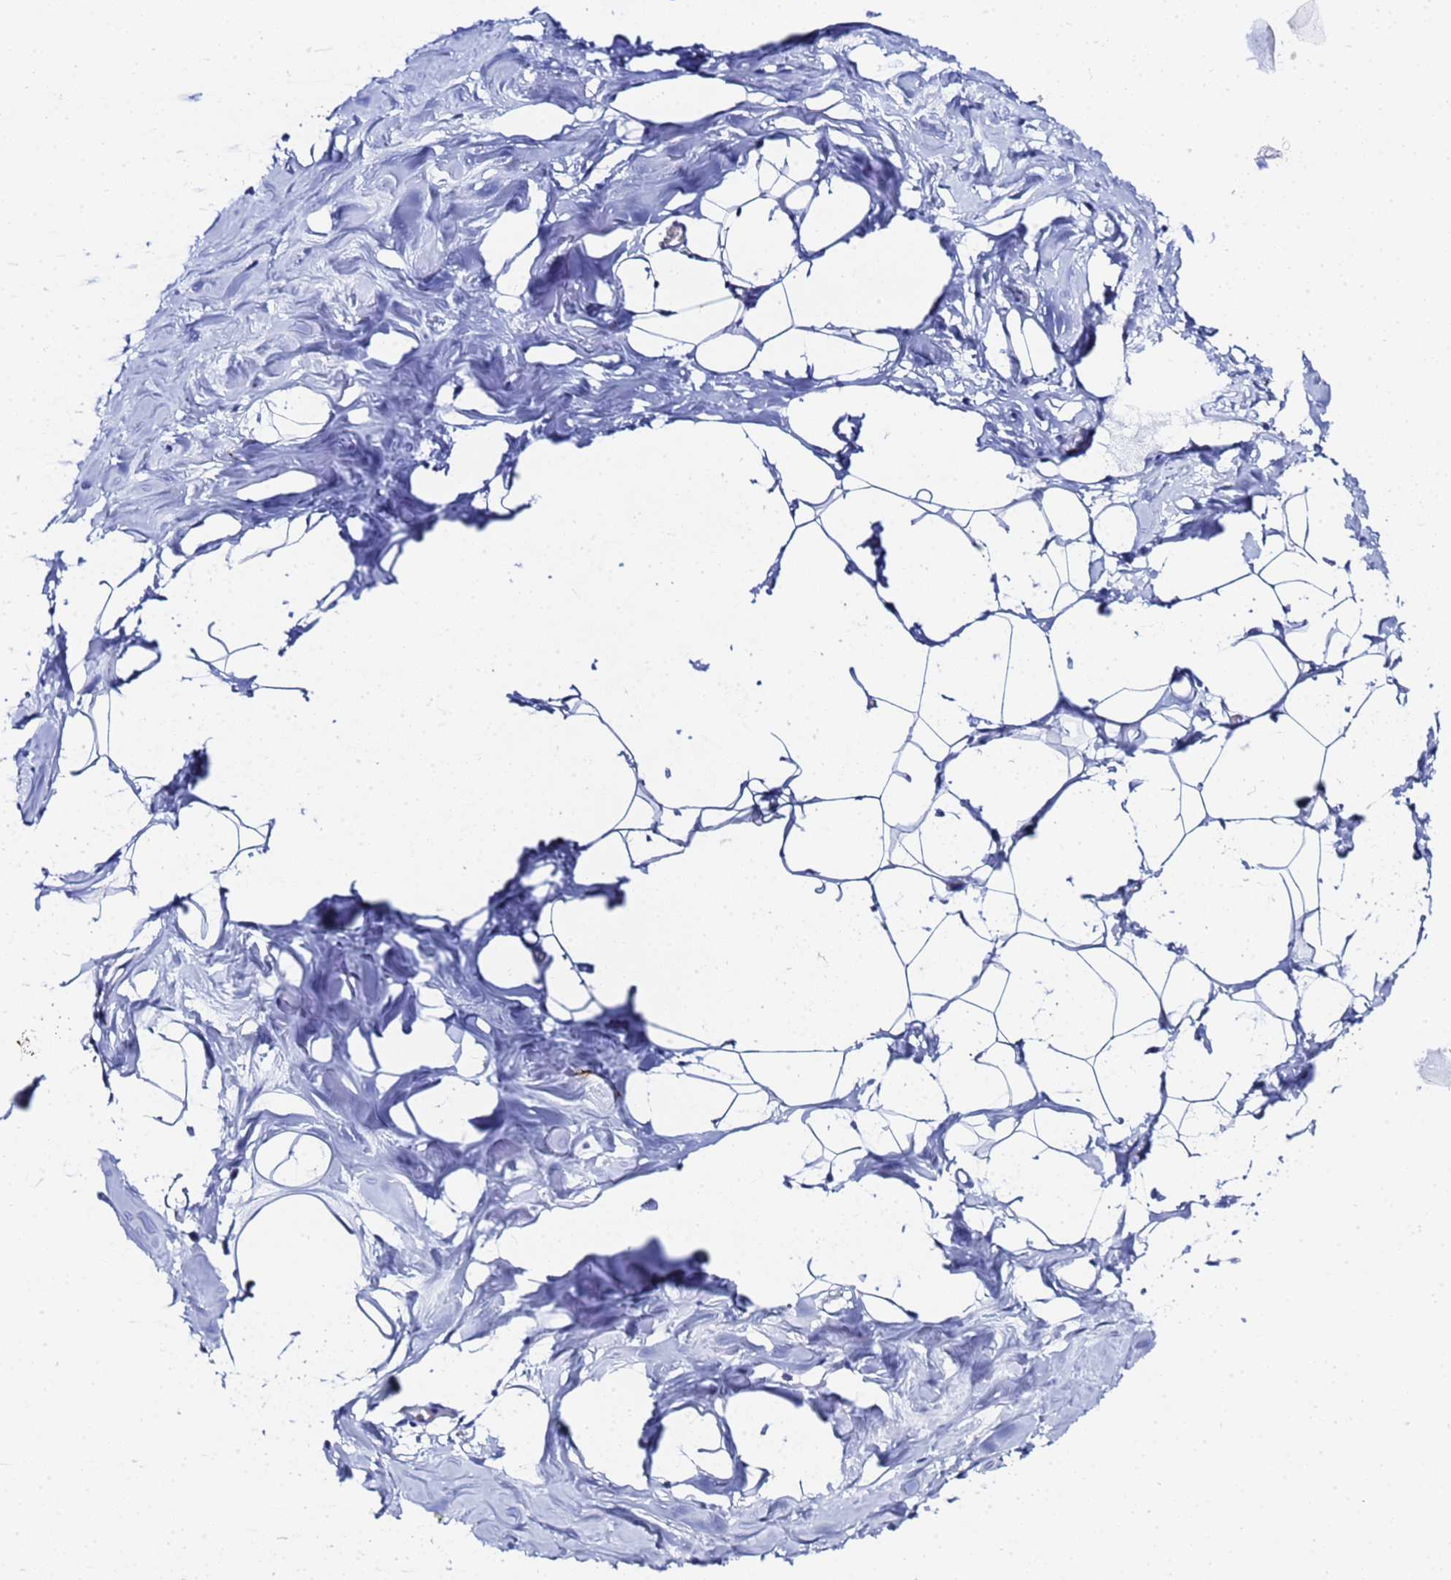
{"staining": {"intensity": "negative", "quantity": "none", "location": "none"}, "tissue": "breast", "cell_type": "Adipocytes", "image_type": "normal", "snomed": [{"axis": "morphology", "description": "Normal tissue, NOS"}, {"axis": "topography", "description": "Breast"}], "caption": "The image displays no significant expression in adipocytes of breast.", "gene": "ZNF26", "patient": {"sex": "female", "age": 27}}